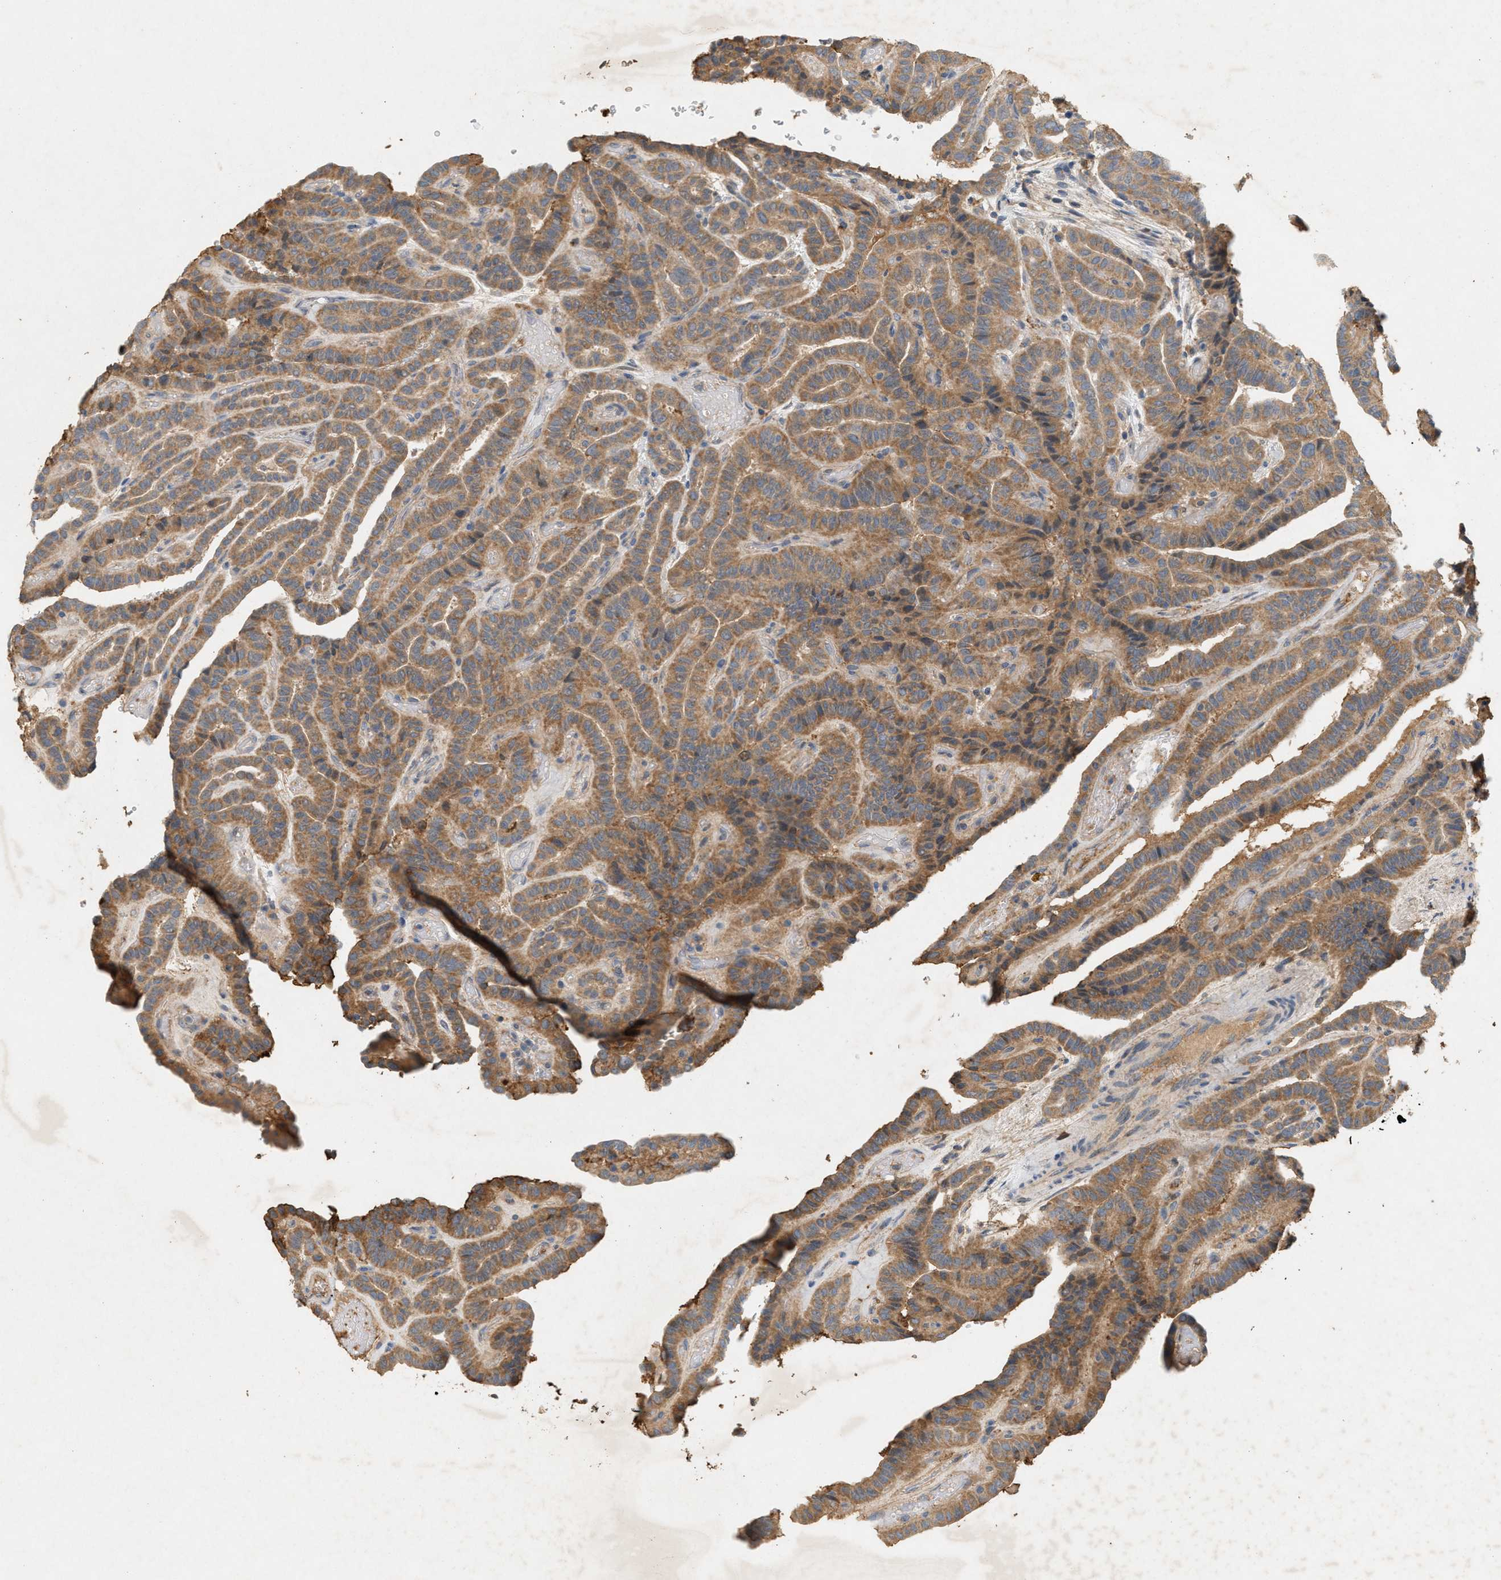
{"staining": {"intensity": "moderate", "quantity": ">75%", "location": "cytoplasmic/membranous"}, "tissue": "thyroid cancer", "cell_type": "Tumor cells", "image_type": "cancer", "snomed": [{"axis": "morphology", "description": "Papillary adenocarcinoma, NOS"}, {"axis": "topography", "description": "Thyroid gland"}], "caption": "Moderate cytoplasmic/membranous staining is seen in about >75% of tumor cells in thyroid papillary adenocarcinoma. (IHC, brightfield microscopy, high magnification).", "gene": "DCAF7", "patient": {"sex": "male", "age": 77}}